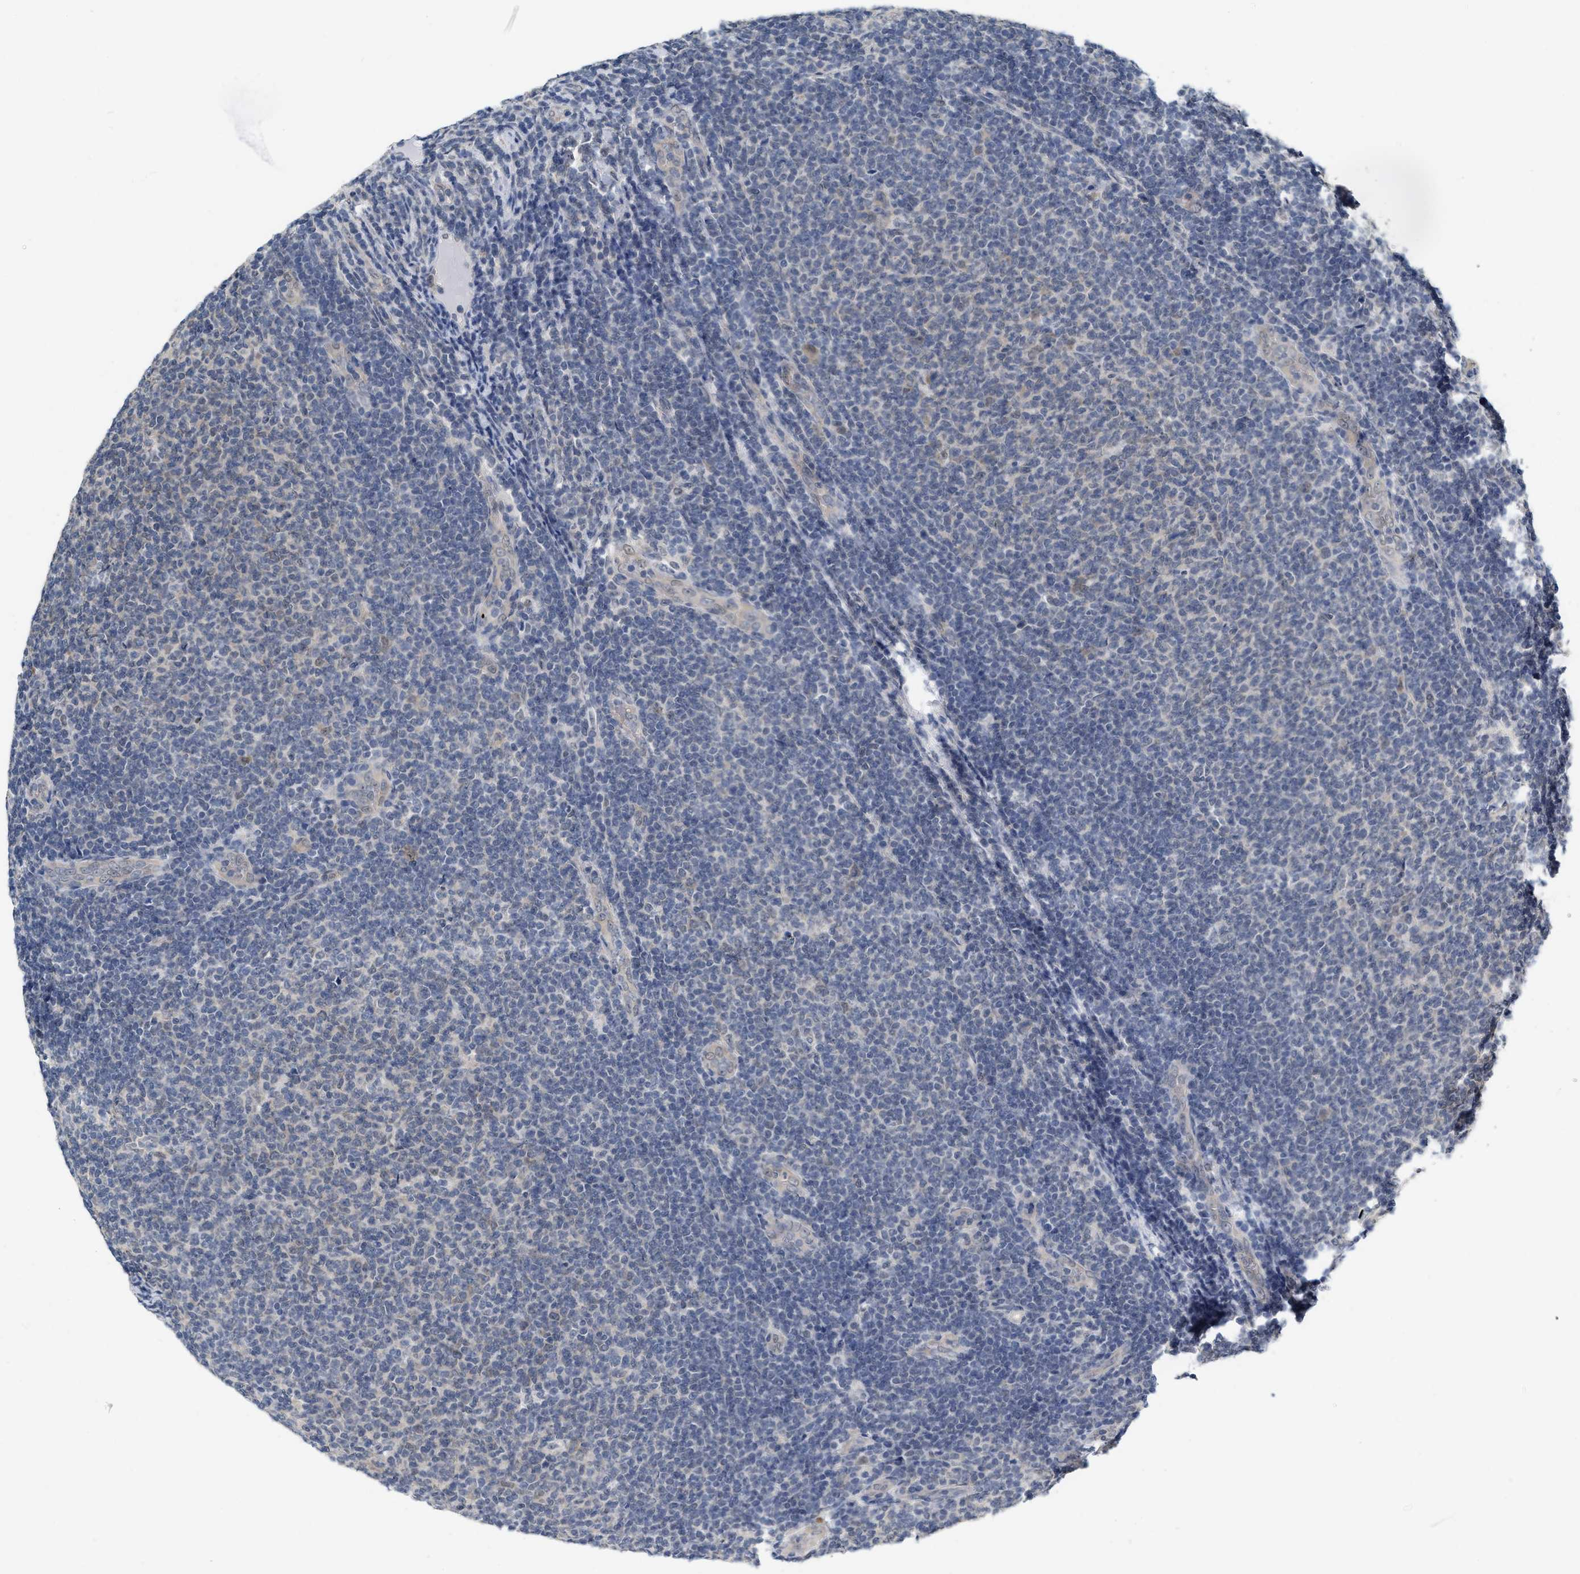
{"staining": {"intensity": "negative", "quantity": "none", "location": "none"}, "tissue": "lymphoma", "cell_type": "Tumor cells", "image_type": "cancer", "snomed": [{"axis": "morphology", "description": "Malignant lymphoma, non-Hodgkin's type, Low grade"}, {"axis": "topography", "description": "Lymph node"}], "caption": "Protein analysis of low-grade malignant lymphoma, non-Hodgkin's type exhibits no significant expression in tumor cells.", "gene": "RUVBL1", "patient": {"sex": "male", "age": 66}}